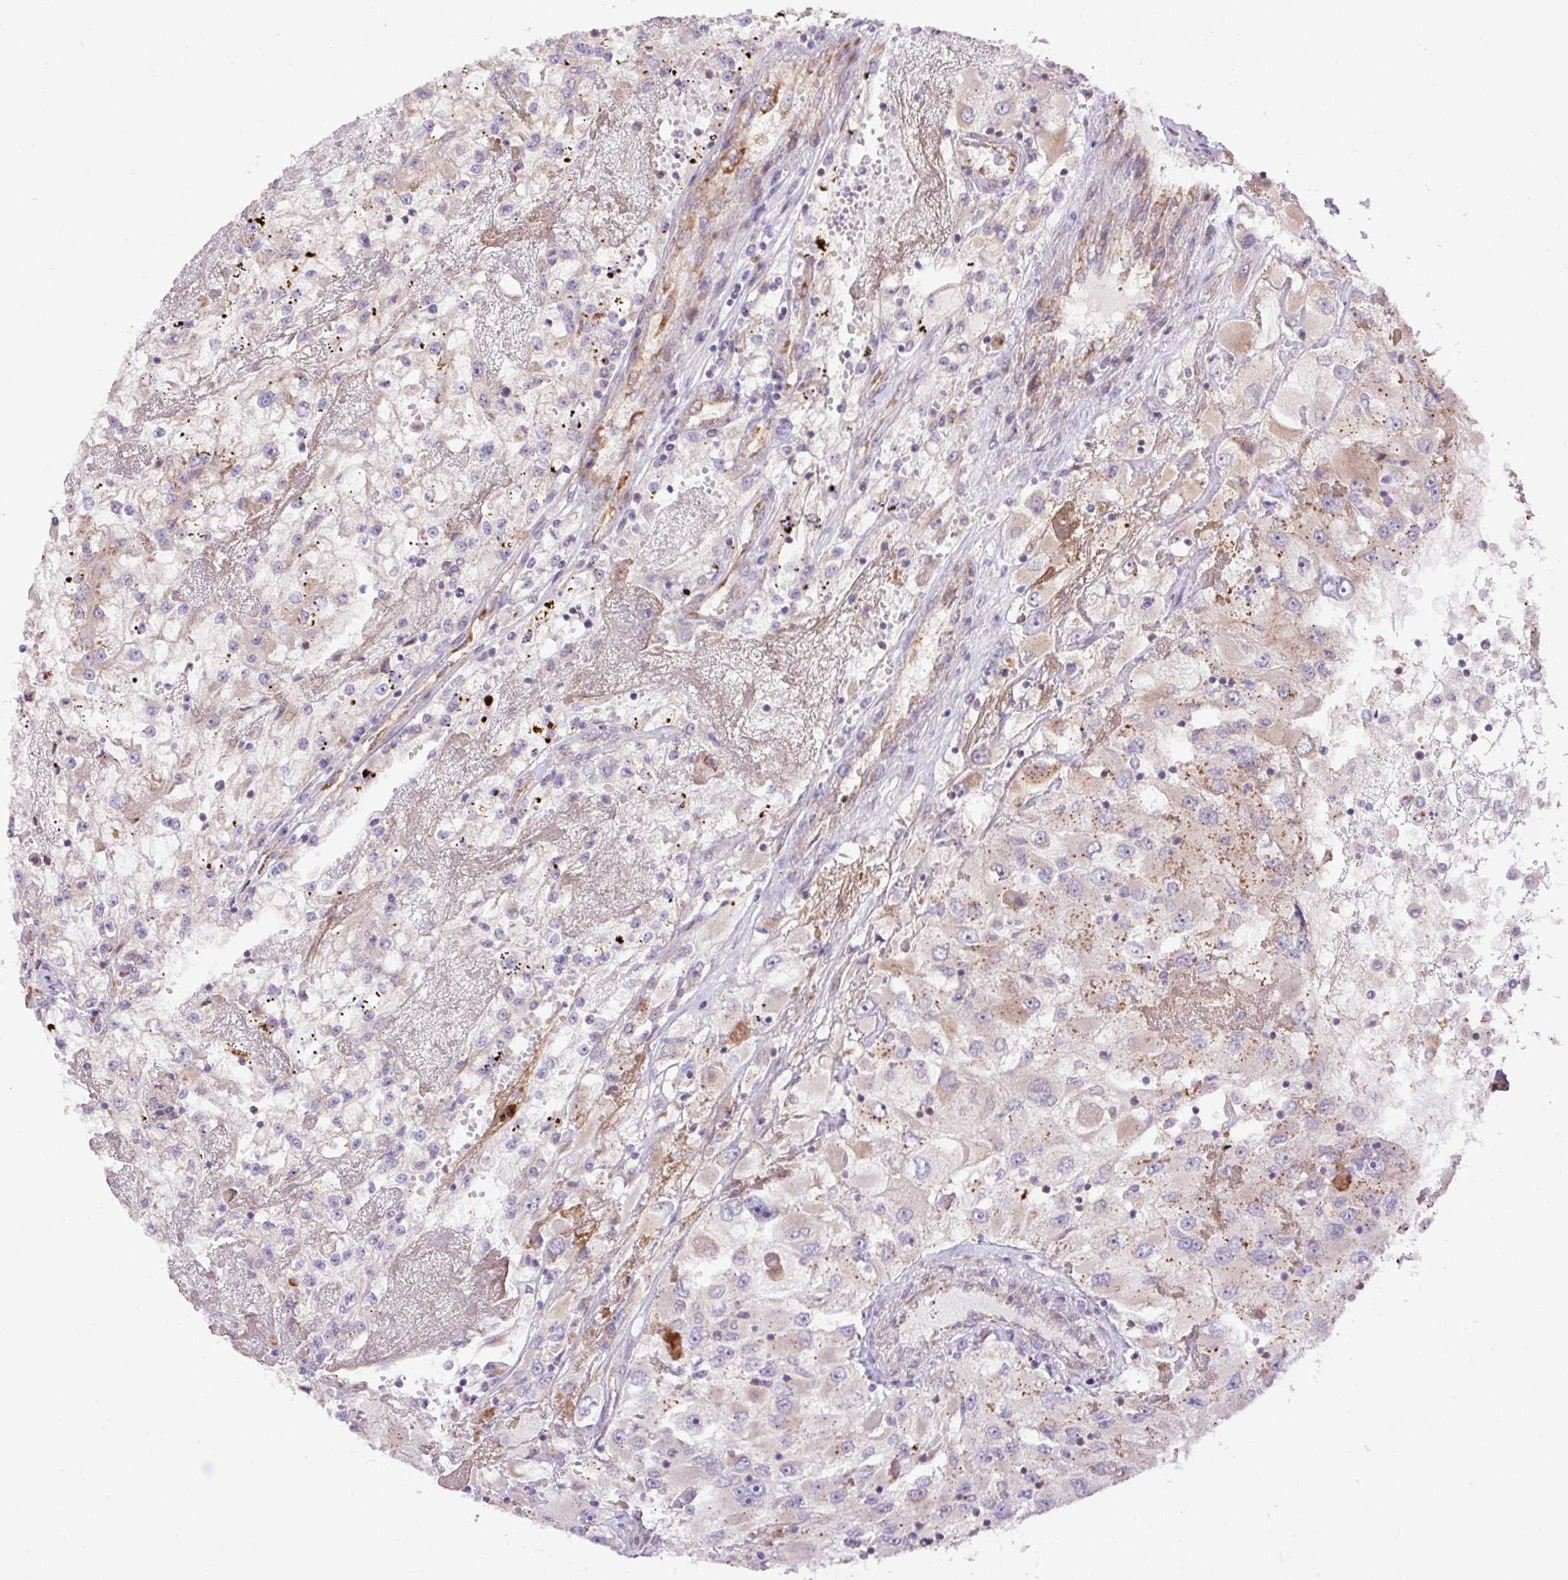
{"staining": {"intensity": "weak", "quantity": "<25%", "location": "cytoplasmic/membranous"}, "tissue": "renal cancer", "cell_type": "Tumor cells", "image_type": "cancer", "snomed": [{"axis": "morphology", "description": "Adenocarcinoma, NOS"}, {"axis": "topography", "description": "Kidney"}], "caption": "This is a image of immunohistochemistry (IHC) staining of renal adenocarcinoma, which shows no positivity in tumor cells.", "gene": "PPME1", "patient": {"sex": "female", "age": 52}}